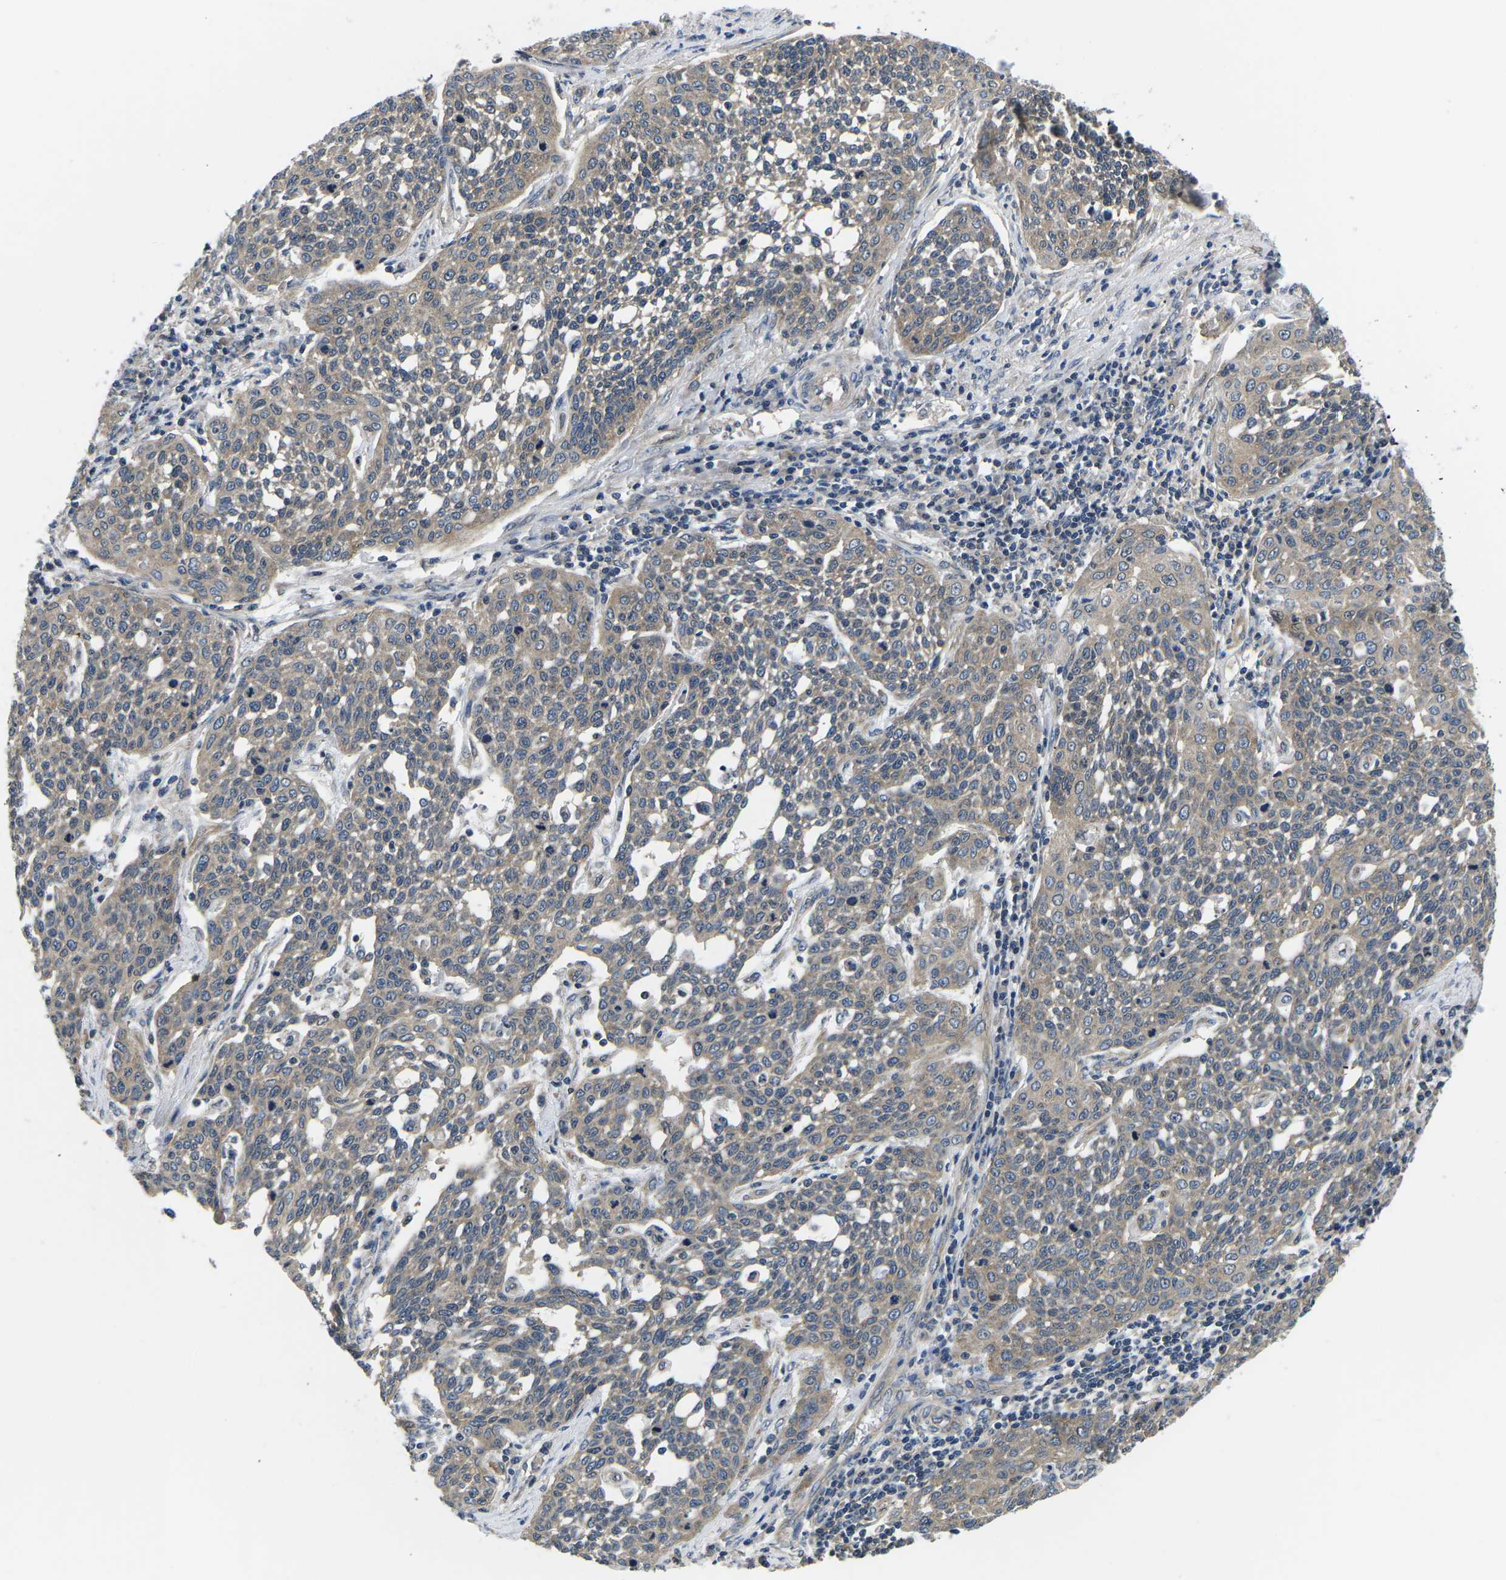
{"staining": {"intensity": "moderate", "quantity": ">75%", "location": "cytoplasmic/membranous"}, "tissue": "cervical cancer", "cell_type": "Tumor cells", "image_type": "cancer", "snomed": [{"axis": "morphology", "description": "Squamous cell carcinoma, NOS"}, {"axis": "topography", "description": "Cervix"}], "caption": "High-magnification brightfield microscopy of cervical squamous cell carcinoma stained with DAB (3,3'-diaminobenzidine) (brown) and counterstained with hematoxylin (blue). tumor cells exhibit moderate cytoplasmic/membranous positivity is identified in approximately>75% of cells.", "gene": "GSK3B", "patient": {"sex": "female", "age": 34}}